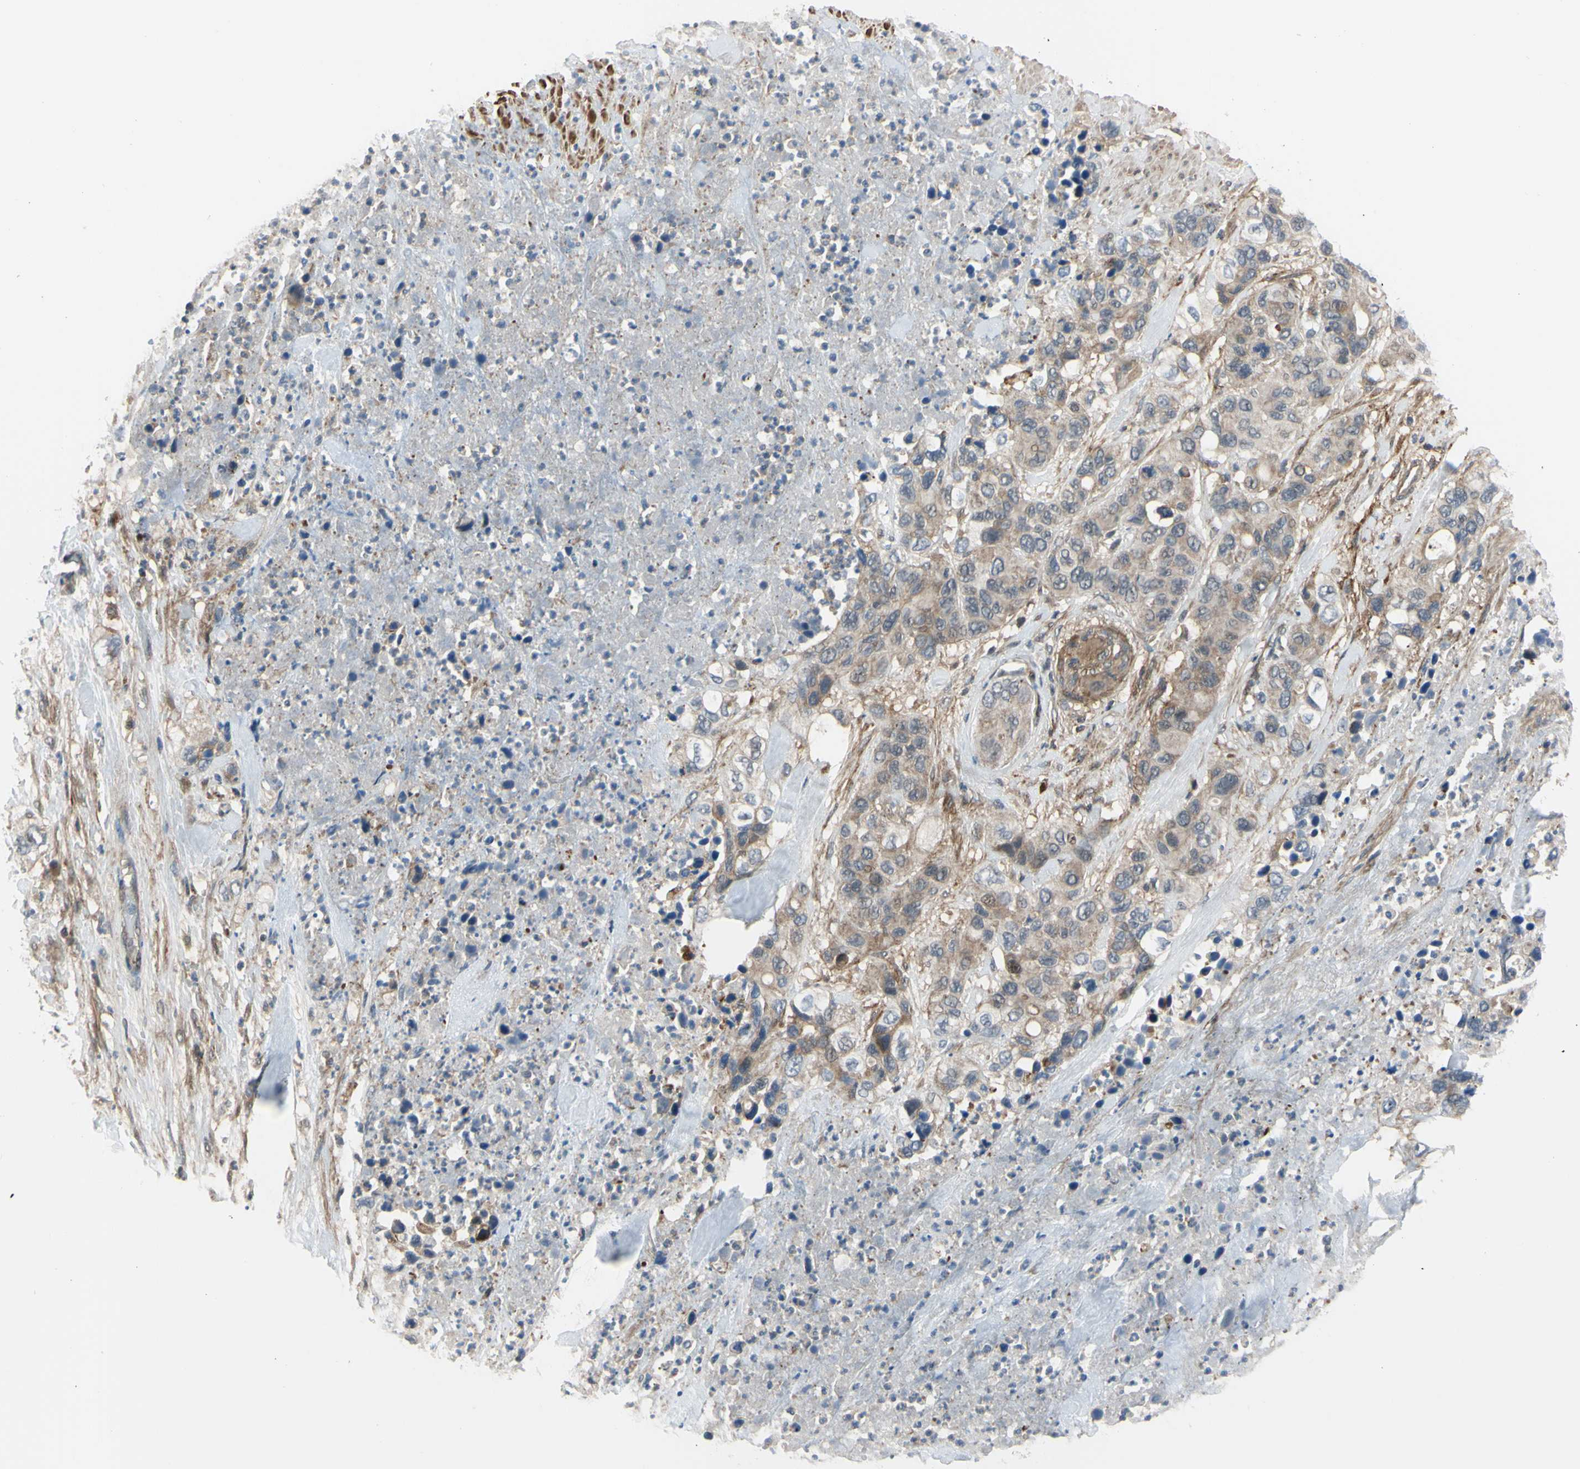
{"staining": {"intensity": "moderate", "quantity": ">75%", "location": "cytoplasmic/membranous,nuclear"}, "tissue": "pancreatic cancer", "cell_type": "Tumor cells", "image_type": "cancer", "snomed": [{"axis": "morphology", "description": "Adenocarcinoma, NOS"}, {"axis": "topography", "description": "Pancreas"}], "caption": "Pancreatic cancer tissue shows moderate cytoplasmic/membranous and nuclear staining in approximately >75% of tumor cells, visualized by immunohistochemistry. (DAB IHC, brown staining for protein, blue staining for nuclei).", "gene": "COMMD9", "patient": {"sex": "female", "age": 71}}